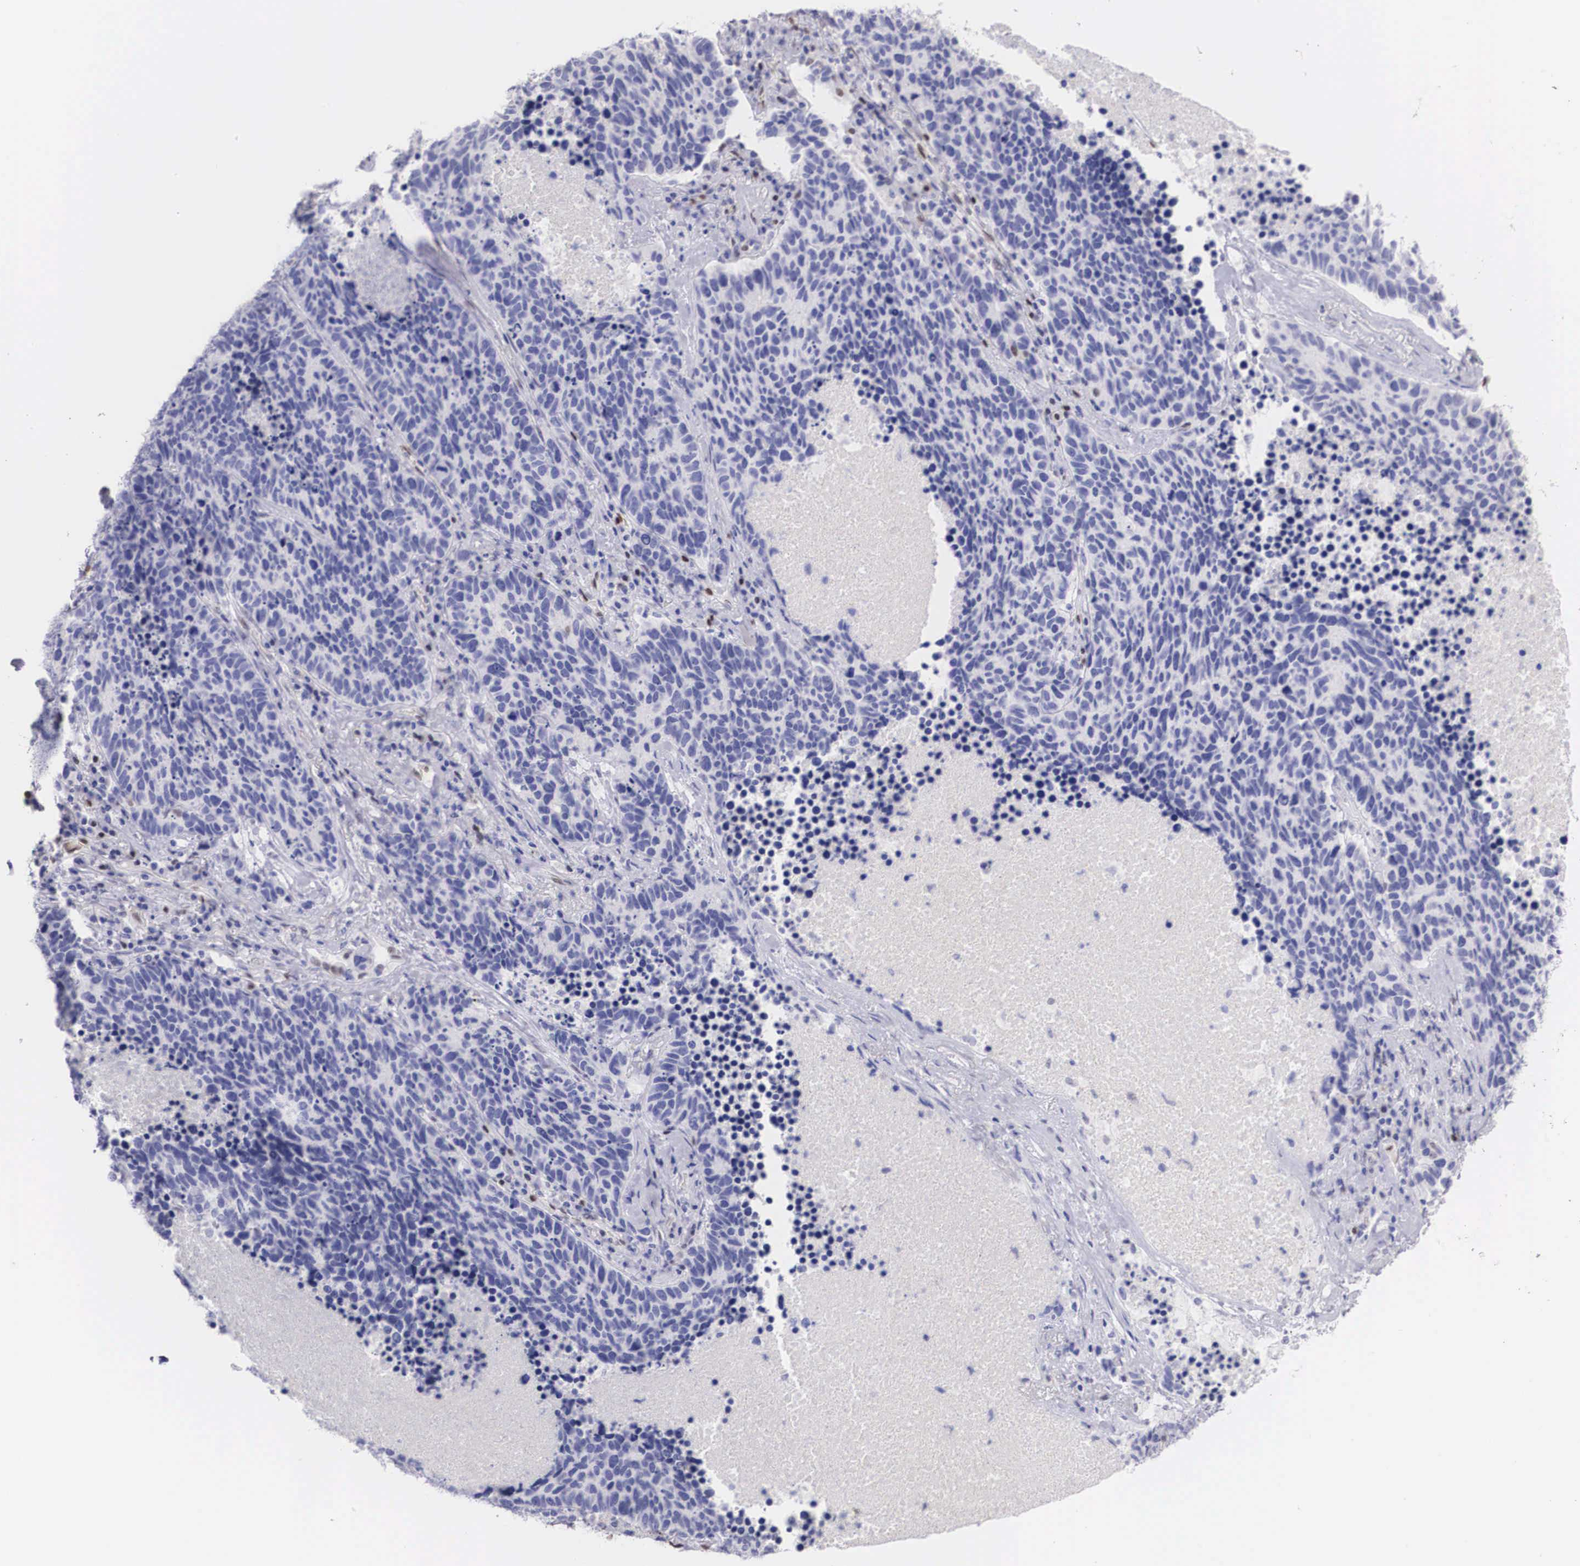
{"staining": {"intensity": "negative", "quantity": "none", "location": "none"}, "tissue": "lung cancer", "cell_type": "Tumor cells", "image_type": "cancer", "snomed": [{"axis": "morphology", "description": "Neoplasm, malignant, NOS"}, {"axis": "topography", "description": "Lung"}], "caption": "Tumor cells are negative for protein expression in human lung cancer.", "gene": "HMGN5", "patient": {"sex": "female", "age": 75}}